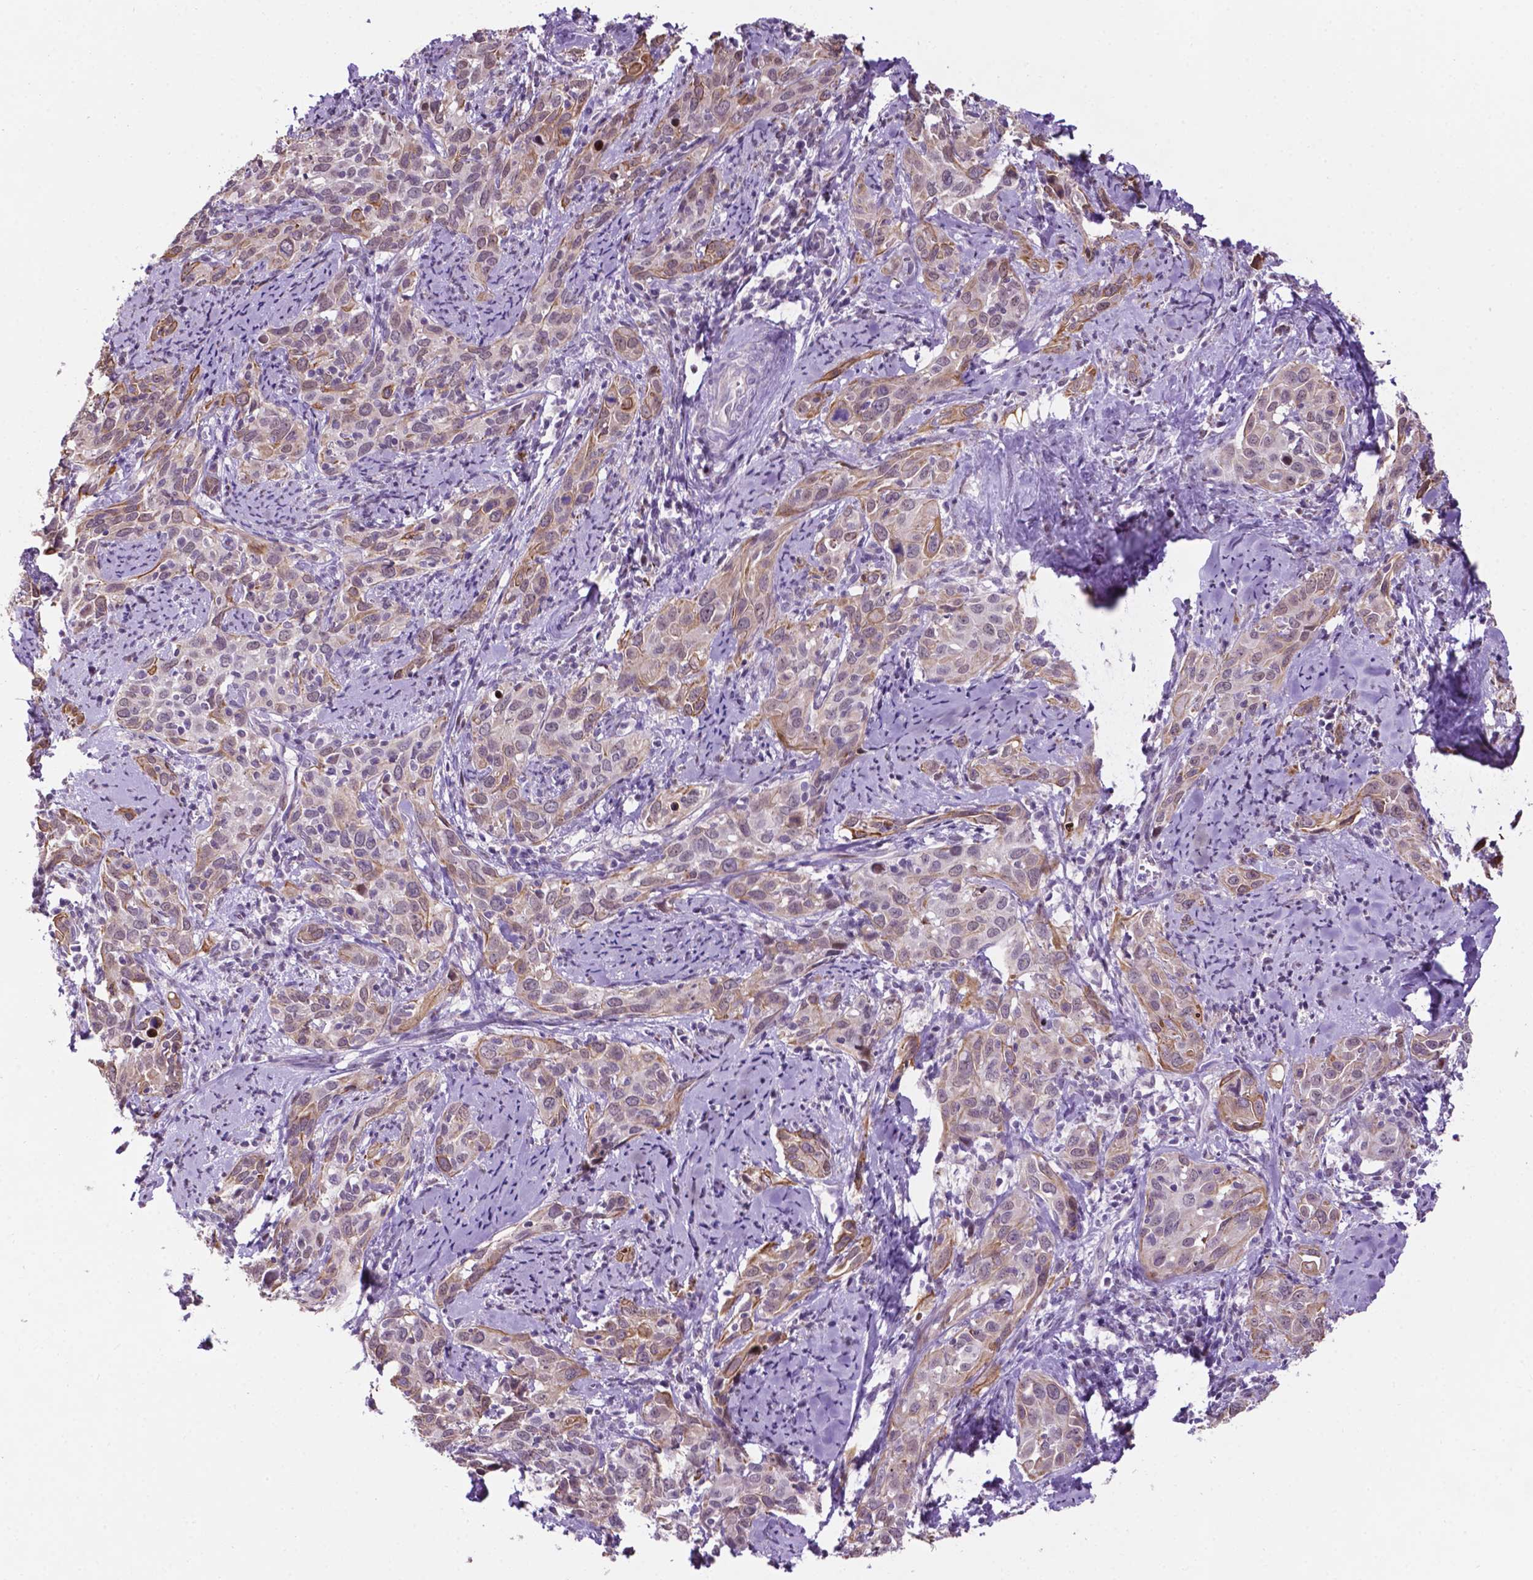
{"staining": {"intensity": "weak", "quantity": "25%-75%", "location": "cytoplasmic/membranous"}, "tissue": "cervical cancer", "cell_type": "Tumor cells", "image_type": "cancer", "snomed": [{"axis": "morphology", "description": "Squamous cell carcinoma, NOS"}, {"axis": "topography", "description": "Cervix"}], "caption": "Immunohistochemical staining of cervical cancer demonstrates weak cytoplasmic/membranous protein expression in about 25%-75% of tumor cells. (DAB IHC with brightfield microscopy, high magnification).", "gene": "SMAD3", "patient": {"sex": "female", "age": 51}}